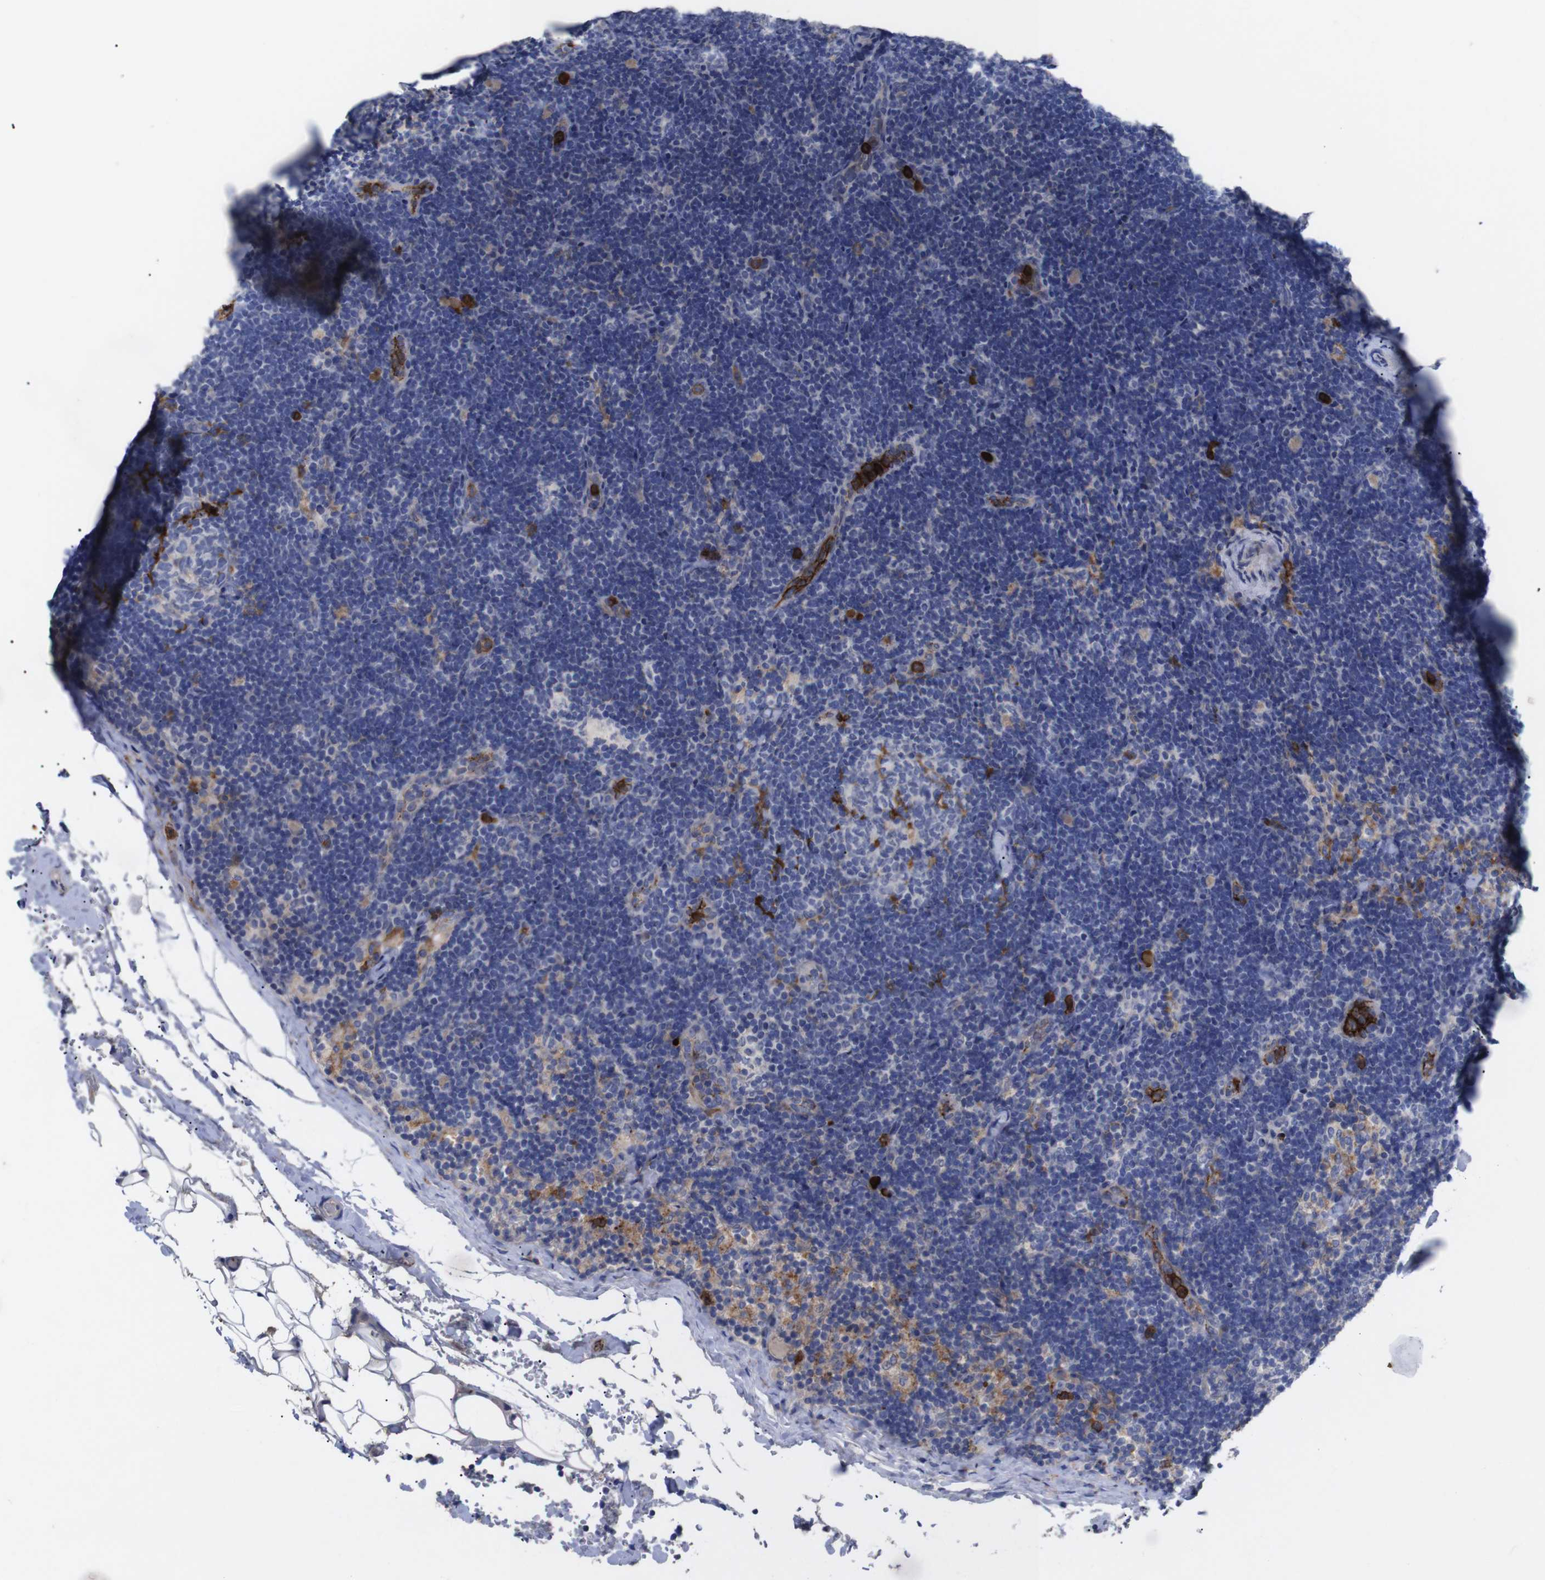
{"staining": {"intensity": "weak", "quantity": "<25%", "location": "cytoplasmic/membranous"}, "tissue": "lymph node", "cell_type": "Germinal center cells", "image_type": "normal", "snomed": [{"axis": "morphology", "description": "Normal tissue, NOS"}, {"axis": "topography", "description": "Lymph node"}], "caption": "The image displays no staining of germinal center cells in unremarkable lymph node.", "gene": "C5AR1", "patient": {"sex": "female", "age": 14}}